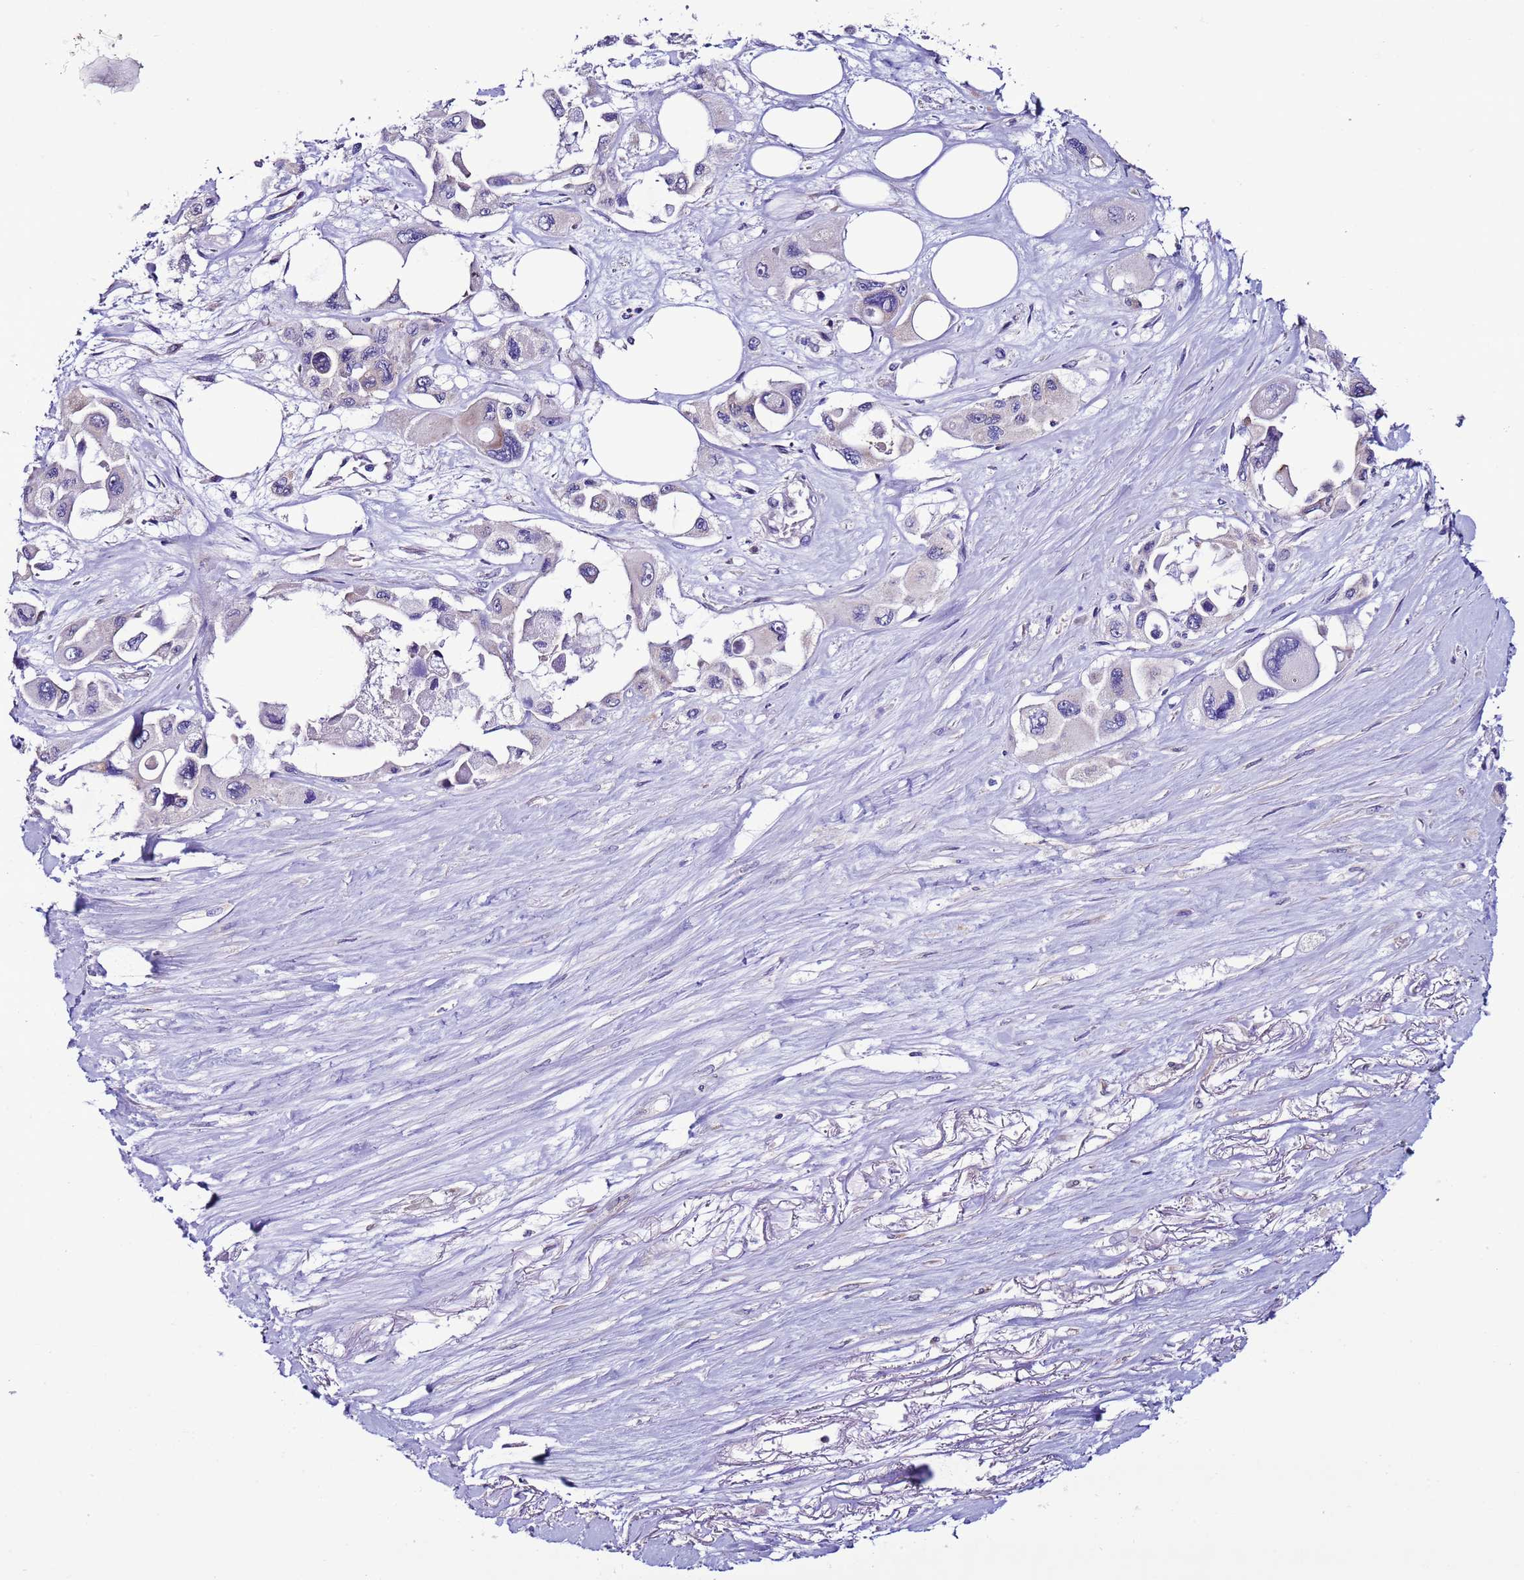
{"staining": {"intensity": "negative", "quantity": "none", "location": "none"}, "tissue": "pancreatic cancer", "cell_type": "Tumor cells", "image_type": "cancer", "snomed": [{"axis": "morphology", "description": "Adenocarcinoma, NOS"}, {"axis": "topography", "description": "Pancreas"}], "caption": "The image displays no staining of tumor cells in pancreatic cancer (adenocarcinoma).", "gene": "AHI1", "patient": {"sex": "male", "age": 92}}